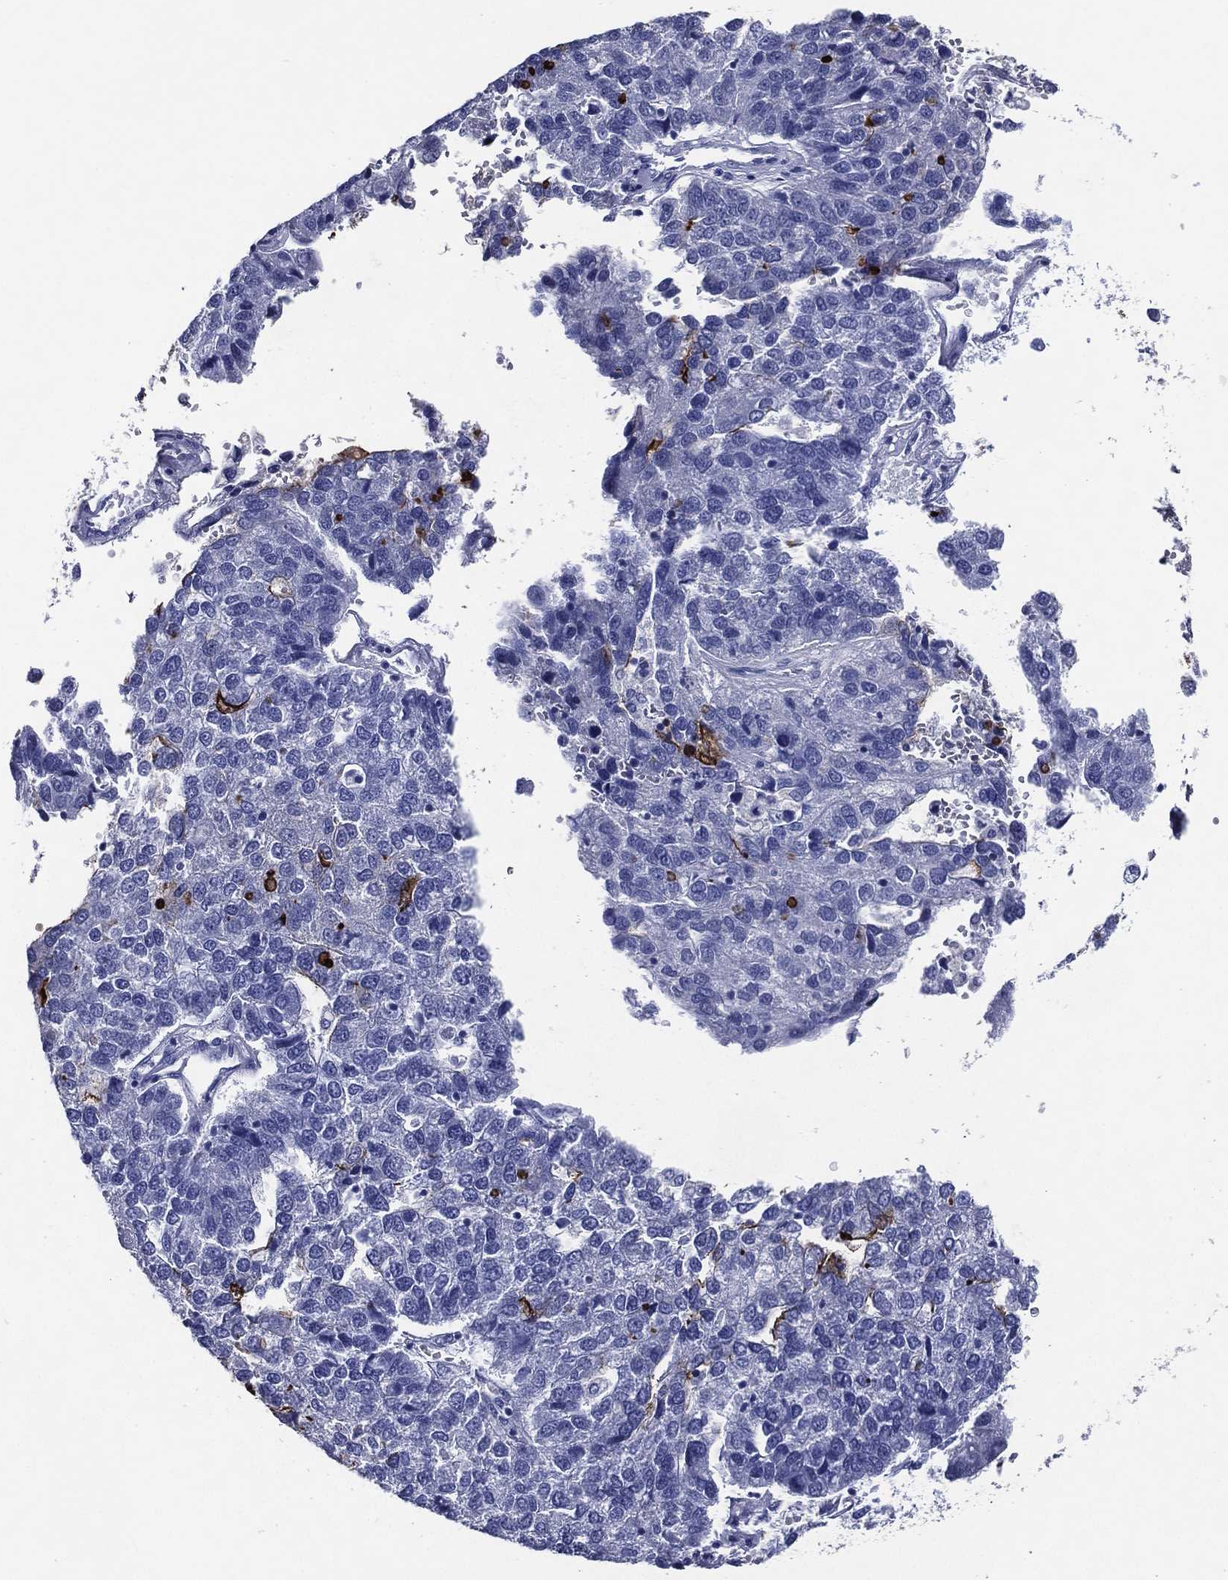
{"staining": {"intensity": "strong", "quantity": "<25%", "location": "cytoplasmic/membranous"}, "tissue": "pancreatic cancer", "cell_type": "Tumor cells", "image_type": "cancer", "snomed": [{"axis": "morphology", "description": "Adenocarcinoma, NOS"}, {"axis": "topography", "description": "Pancreas"}], "caption": "Pancreatic adenocarcinoma stained with immunohistochemistry (IHC) shows strong cytoplasmic/membranous expression in approximately <25% of tumor cells.", "gene": "ACE2", "patient": {"sex": "female", "age": 61}}